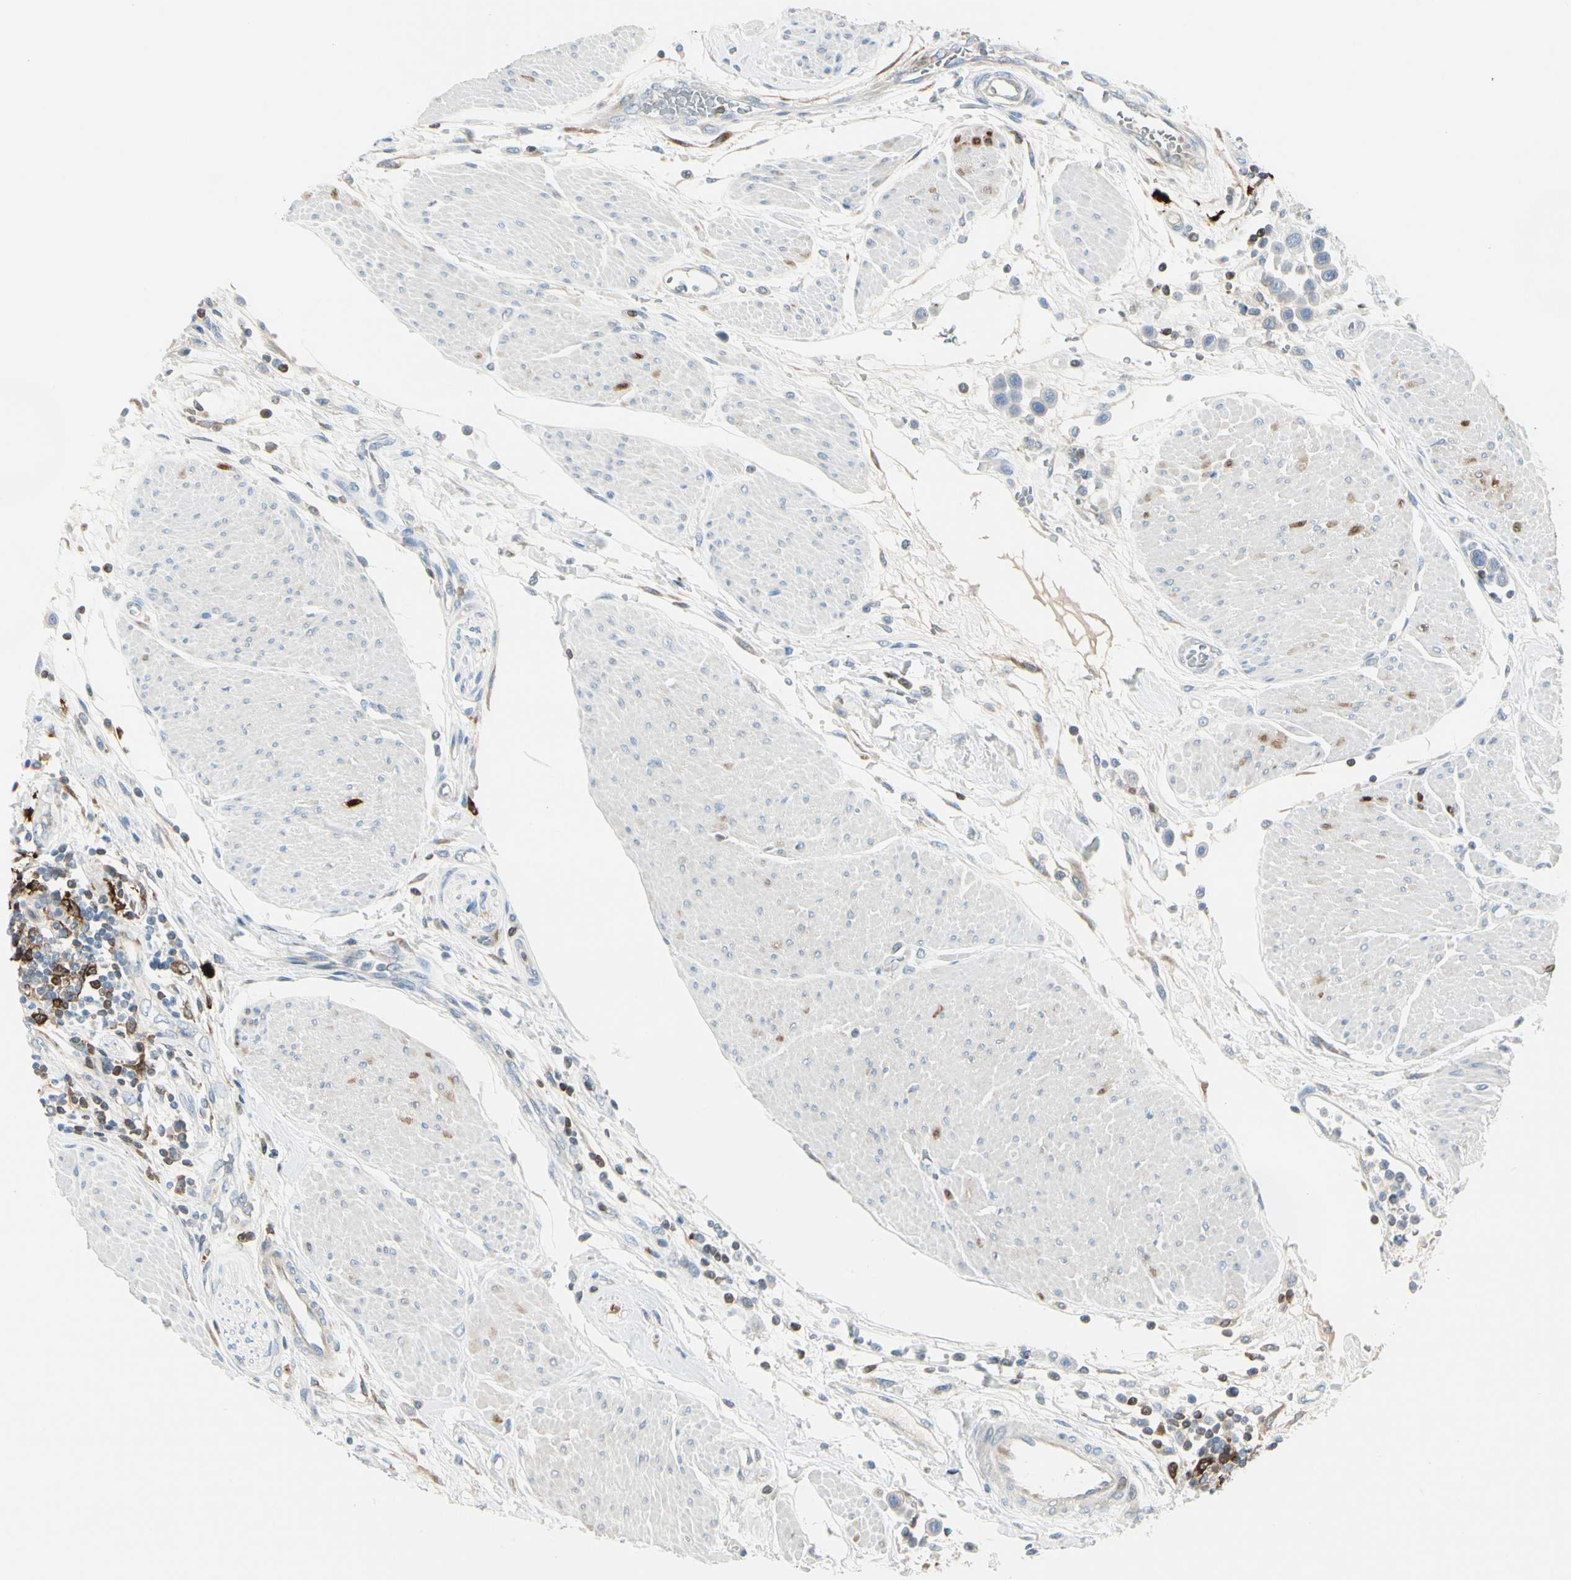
{"staining": {"intensity": "negative", "quantity": "none", "location": "none"}, "tissue": "urothelial cancer", "cell_type": "Tumor cells", "image_type": "cancer", "snomed": [{"axis": "morphology", "description": "Urothelial carcinoma, High grade"}, {"axis": "topography", "description": "Urinary bladder"}], "caption": "A high-resolution histopathology image shows immunohistochemistry (IHC) staining of urothelial cancer, which demonstrates no significant expression in tumor cells. (Immunohistochemistry, brightfield microscopy, high magnification).", "gene": "TRAF1", "patient": {"sex": "male", "age": 50}}